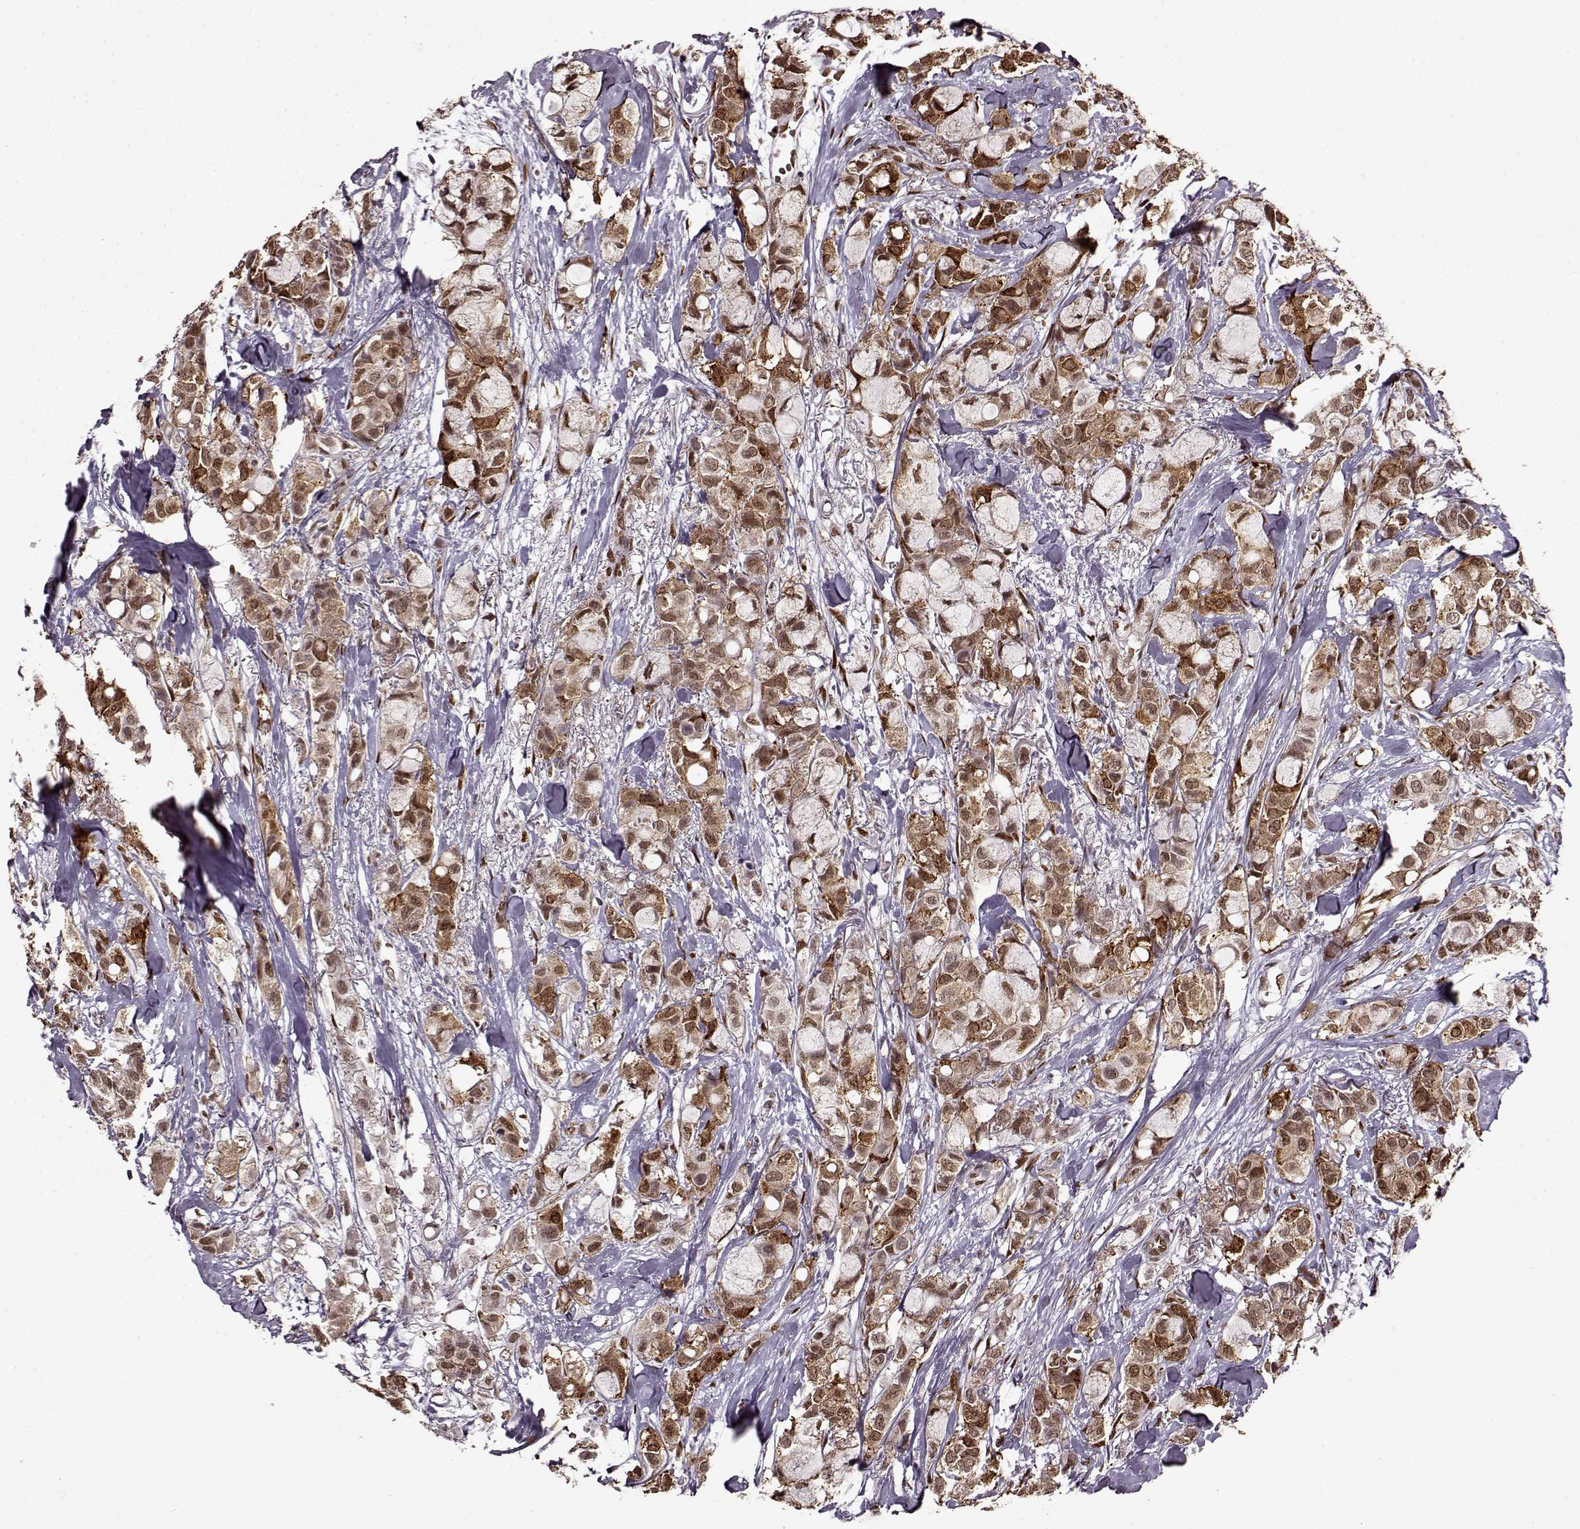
{"staining": {"intensity": "moderate", "quantity": "25%-75%", "location": "cytoplasmic/membranous,nuclear"}, "tissue": "breast cancer", "cell_type": "Tumor cells", "image_type": "cancer", "snomed": [{"axis": "morphology", "description": "Duct carcinoma"}, {"axis": "topography", "description": "Breast"}], "caption": "An image of human breast cancer stained for a protein shows moderate cytoplasmic/membranous and nuclear brown staining in tumor cells.", "gene": "FTO", "patient": {"sex": "female", "age": 85}}